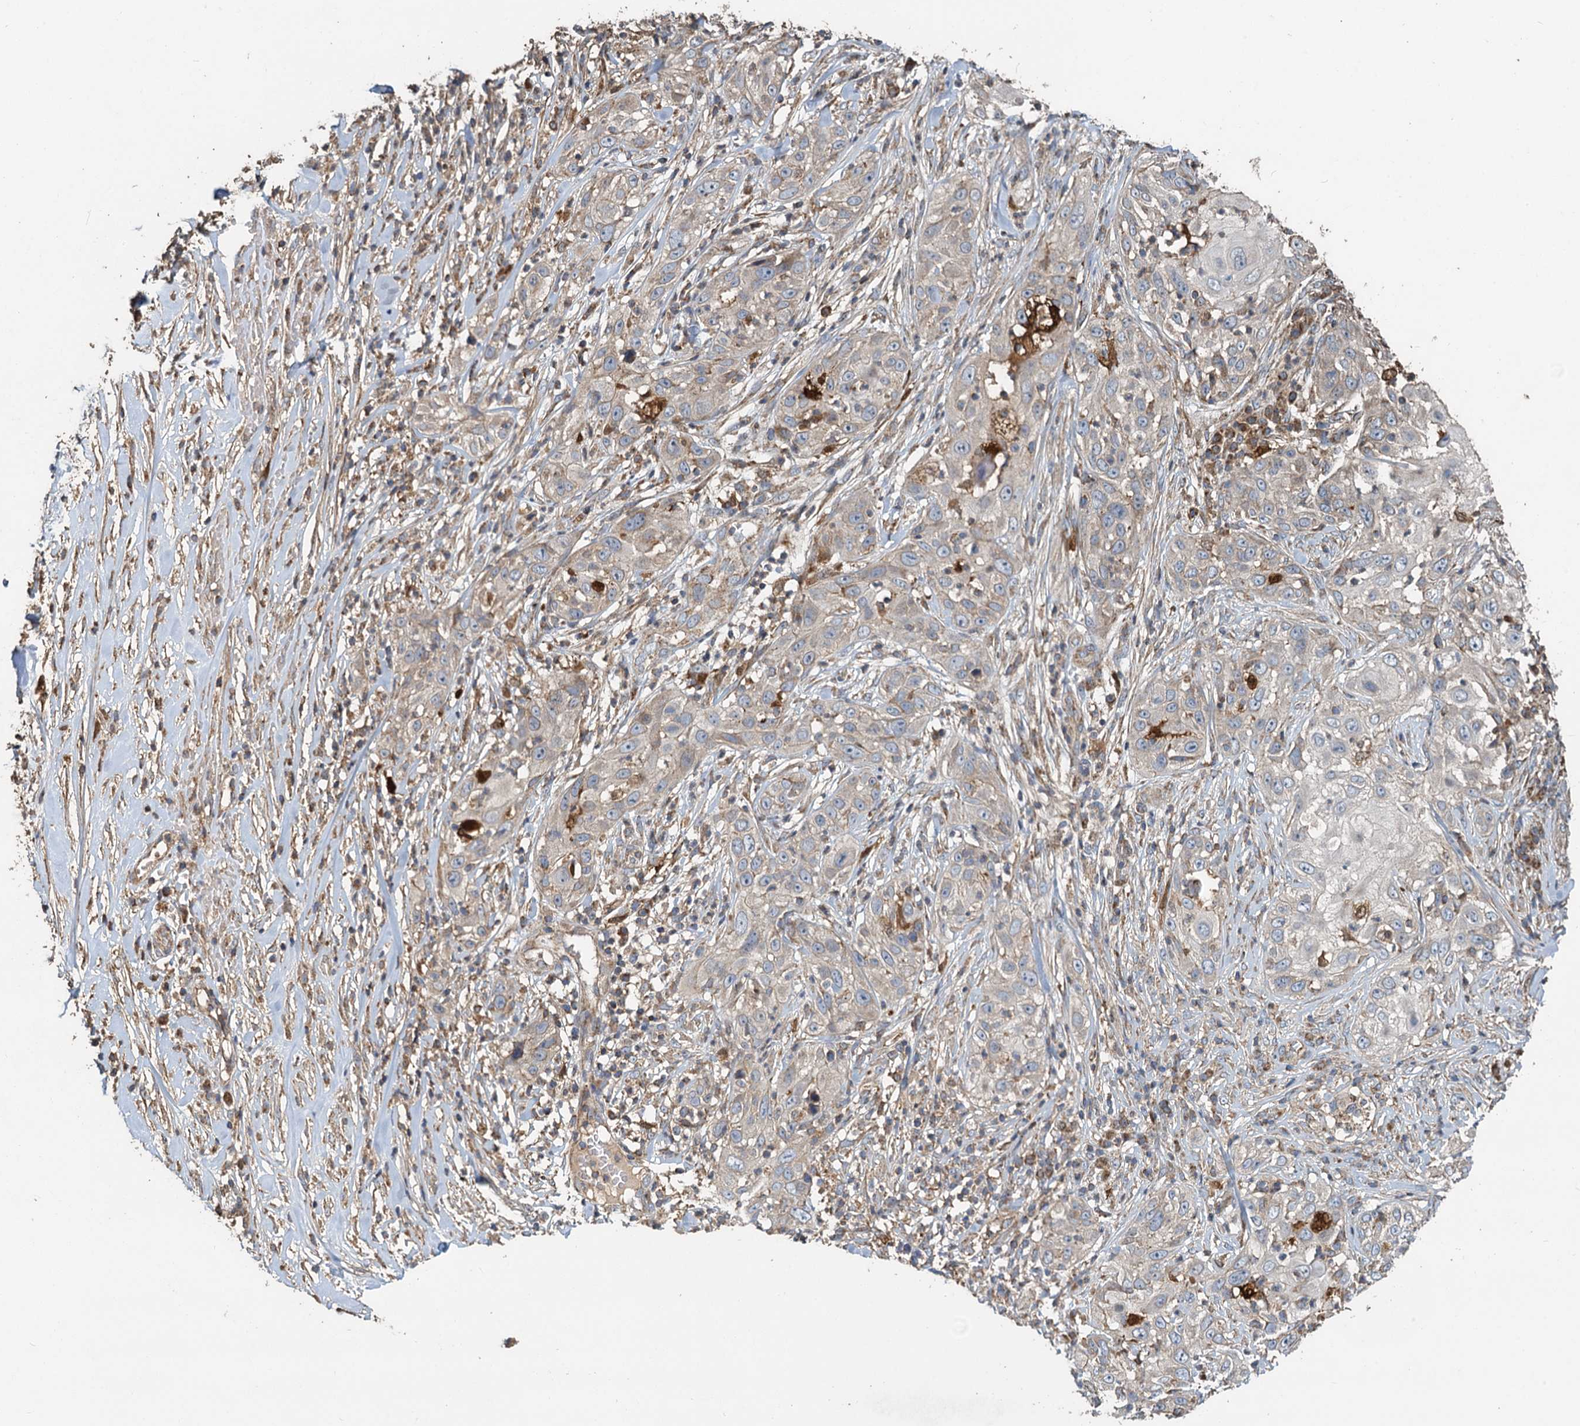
{"staining": {"intensity": "weak", "quantity": "<25%", "location": "cytoplasmic/membranous"}, "tissue": "skin cancer", "cell_type": "Tumor cells", "image_type": "cancer", "snomed": [{"axis": "morphology", "description": "Squamous cell carcinoma, NOS"}, {"axis": "topography", "description": "Skin"}], "caption": "The image displays no significant staining in tumor cells of skin cancer.", "gene": "SDS", "patient": {"sex": "female", "age": 44}}